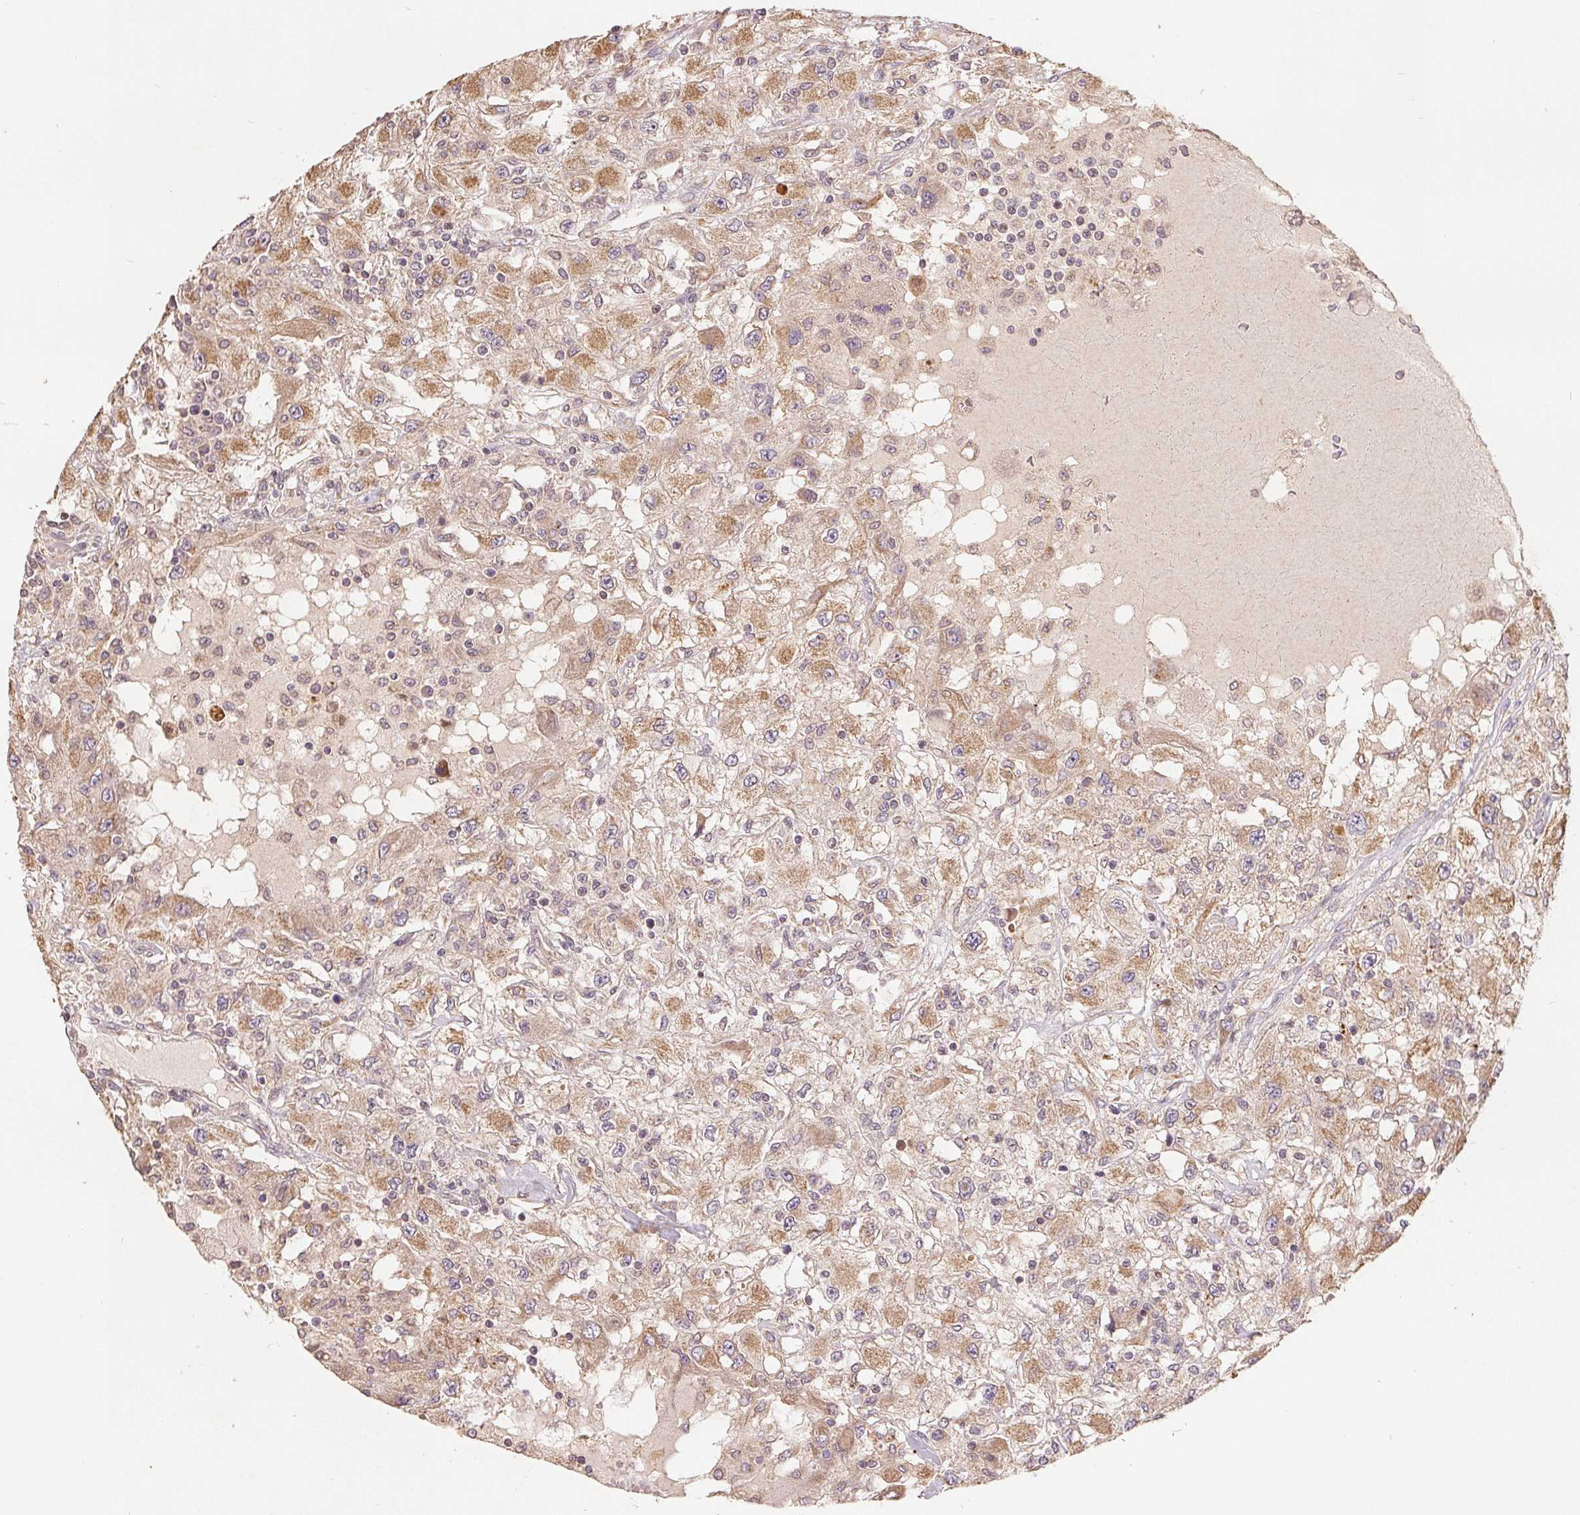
{"staining": {"intensity": "moderate", "quantity": "25%-75%", "location": "cytoplasmic/membranous"}, "tissue": "renal cancer", "cell_type": "Tumor cells", "image_type": "cancer", "snomed": [{"axis": "morphology", "description": "Adenocarcinoma, NOS"}, {"axis": "topography", "description": "Kidney"}], "caption": "This histopathology image demonstrates IHC staining of human renal adenocarcinoma, with medium moderate cytoplasmic/membranous positivity in approximately 25%-75% of tumor cells.", "gene": "CDIPT", "patient": {"sex": "female", "age": 67}}